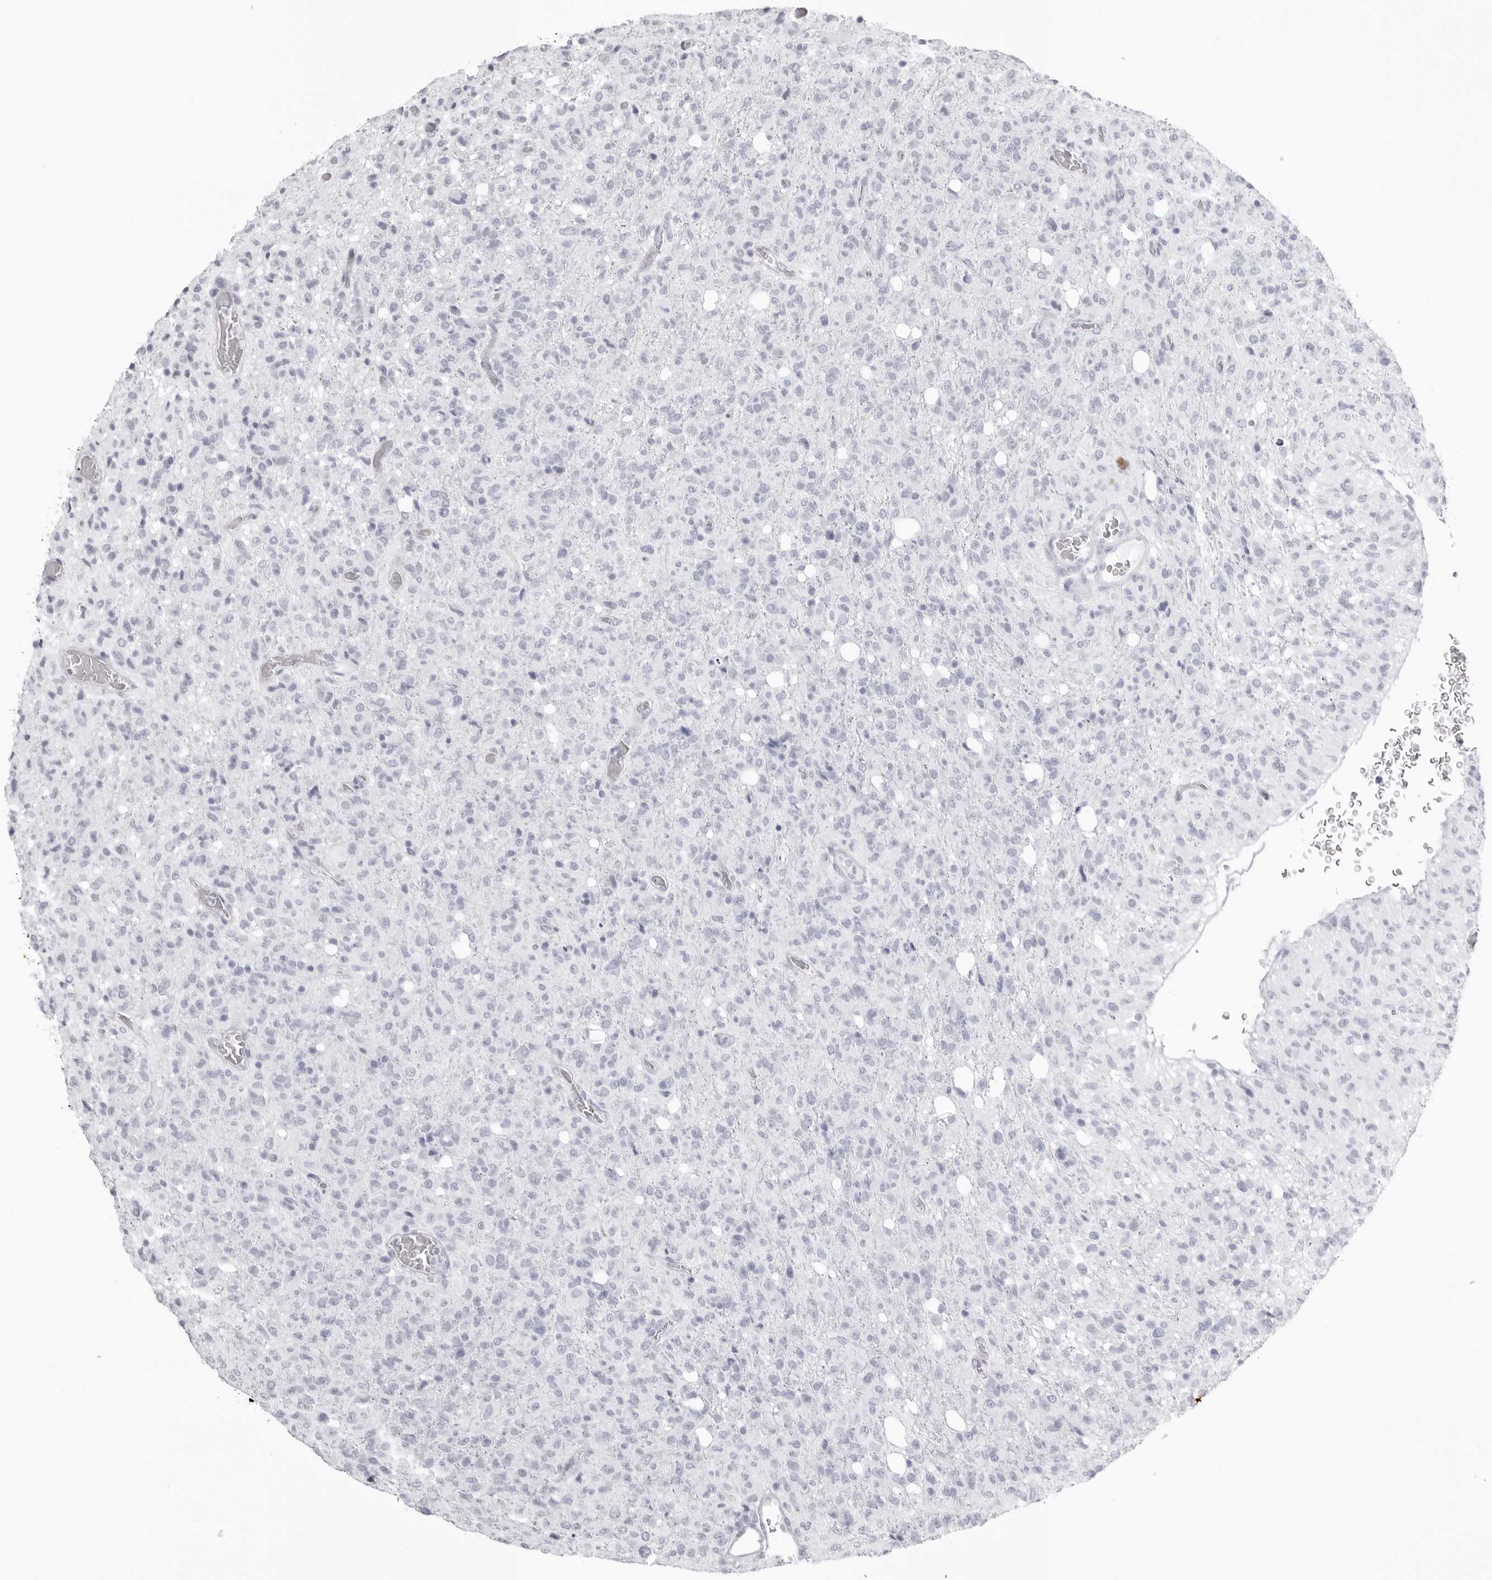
{"staining": {"intensity": "negative", "quantity": "none", "location": "none"}, "tissue": "glioma", "cell_type": "Tumor cells", "image_type": "cancer", "snomed": [{"axis": "morphology", "description": "Glioma, malignant, High grade"}, {"axis": "topography", "description": "Brain"}], "caption": "Immunohistochemistry (IHC) photomicrograph of glioma stained for a protein (brown), which demonstrates no expression in tumor cells.", "gene": "KLK9", "patient": {"sex": "female", "age": 57}}